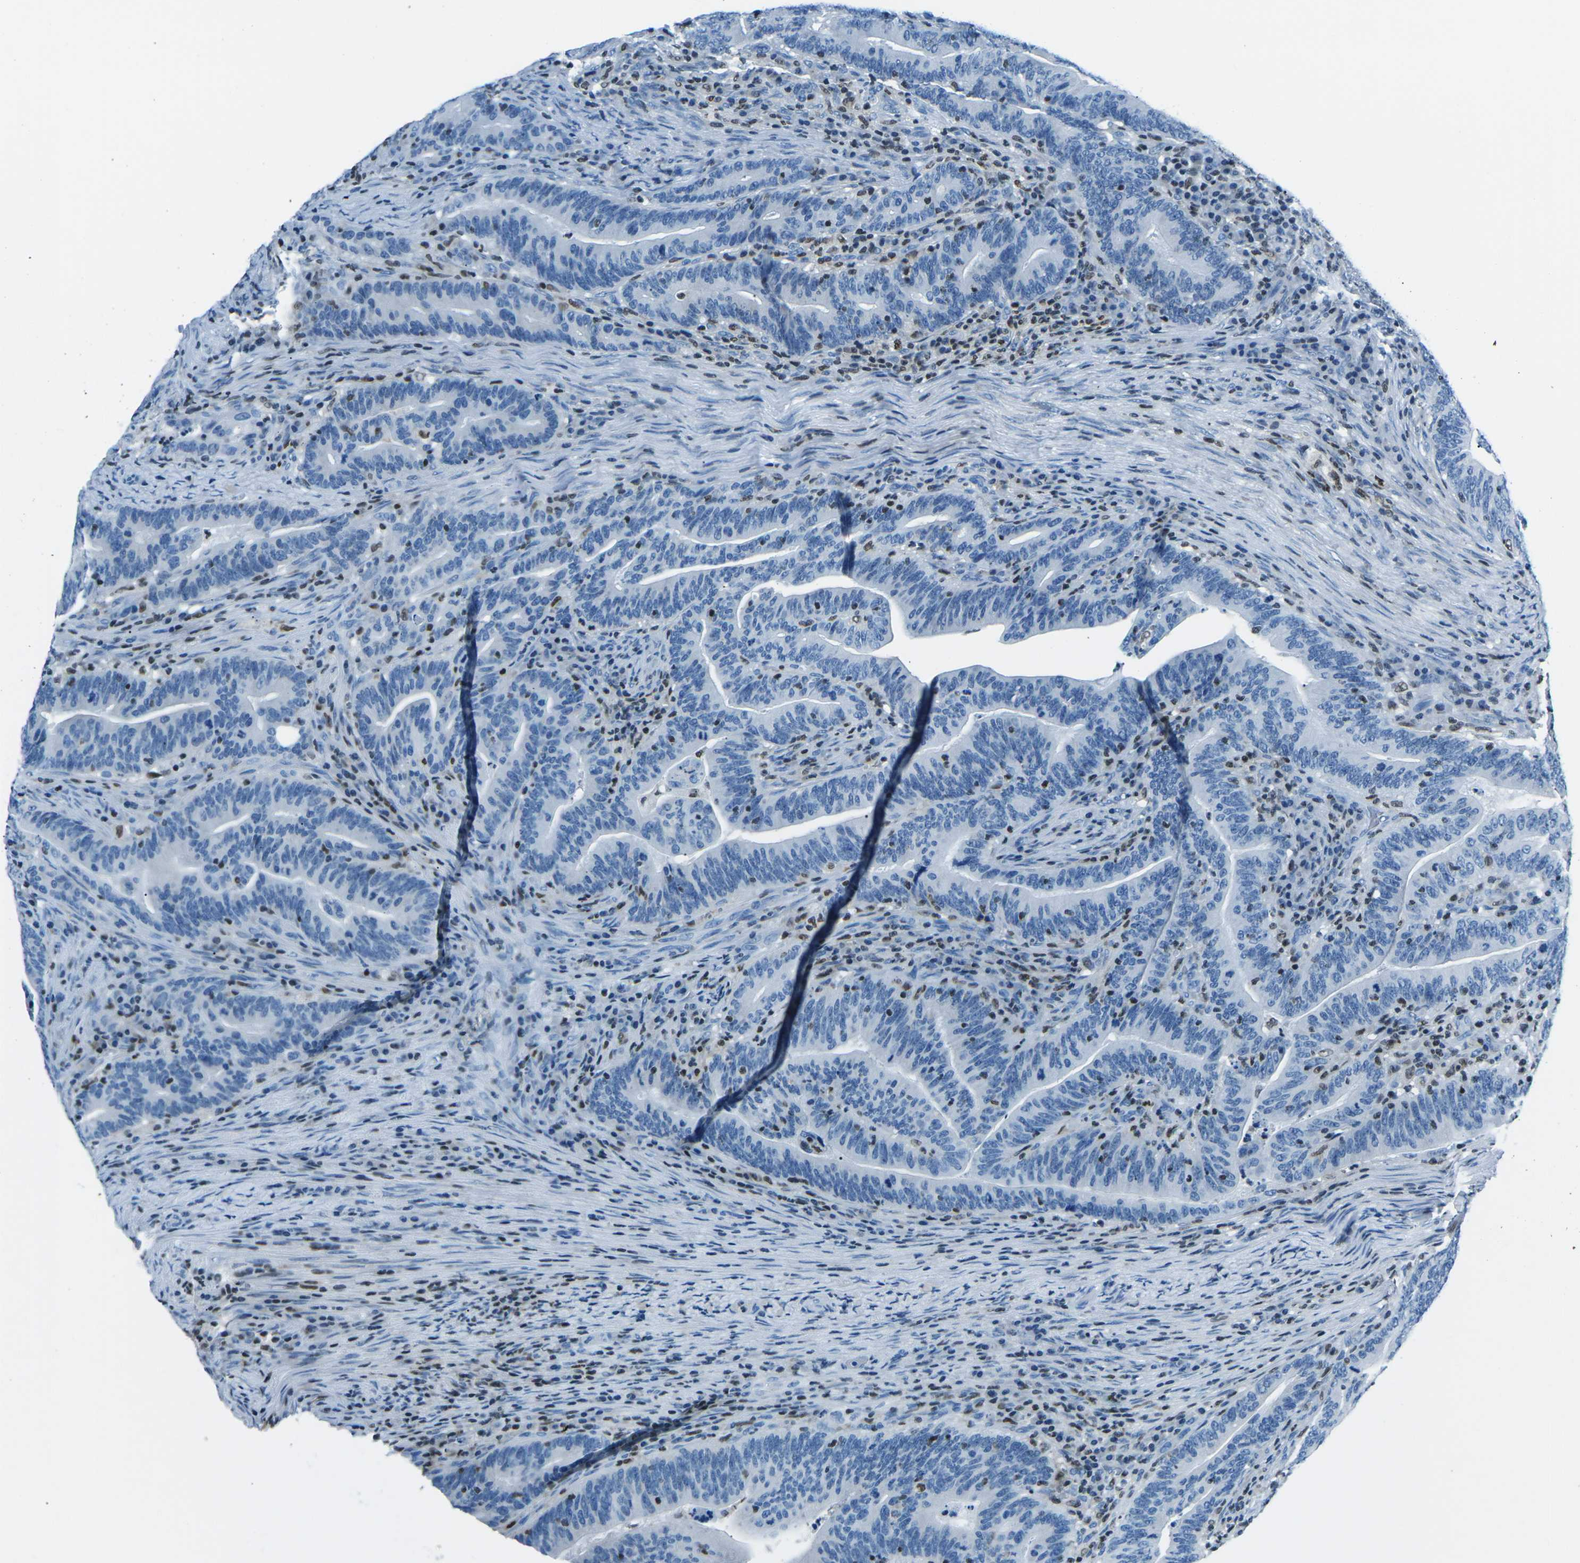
{"staining": {"intensity": "negative", "quantity": "none", "location": "none"}, "tissue": "colorectal cancer", "cell_type": "Tumor cells", "image_type": "cancer", "snomed": [{"axis": "morphology", "description": "Normal tissue, NOS"}, {"axis": "morphology", "description": "Adenocarcinoma, NOS"}, {"axis": "topography", "description": "Colon"}], "caption": "Tumor cells are negative for protein expression in human colorectal adenocarcinoma.", "gene": "CELF2", "patient": {"sex": "female", "age": 66}}